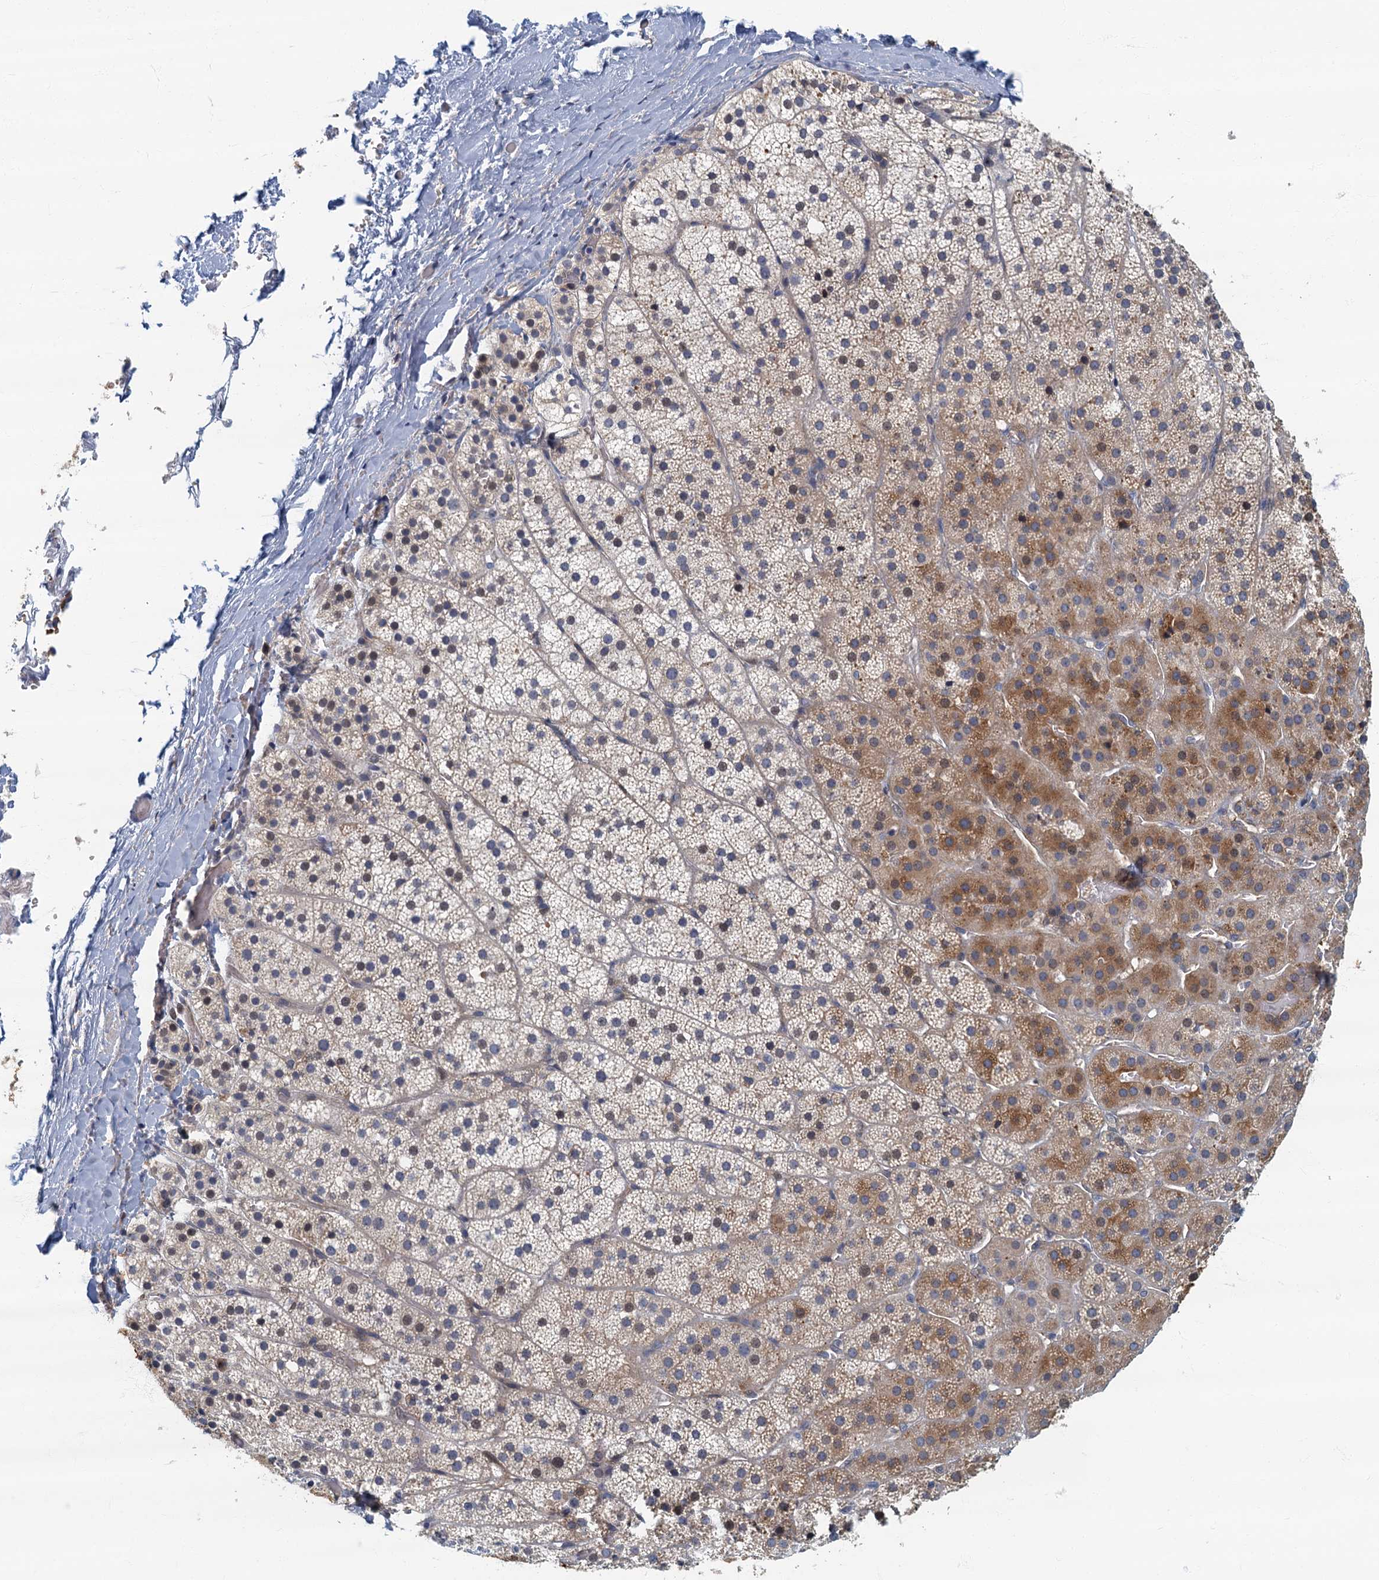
{"staining": {"intensity": "moderate", "quantity": "<25%", "location": "cytoplasmic/membranous"}, "tissue": "adrenal gland", "cell_type": "Glandular cells", "image_type": "normal", "snomed": [{"axis": "morphology", "description": "Normal tissue, NOS"}, {"axis": "topography", "description": "Adrenal gland"}], "caption": "IHC image of normal human adrenal gland stained for a protein (brown), which exhibits low levels of moderate cytoplasmic/membranous positivity in approximately <25% of glandular cells.", "gene": "CKAP2L", "patient": {"sex": "female", "age": 44}}